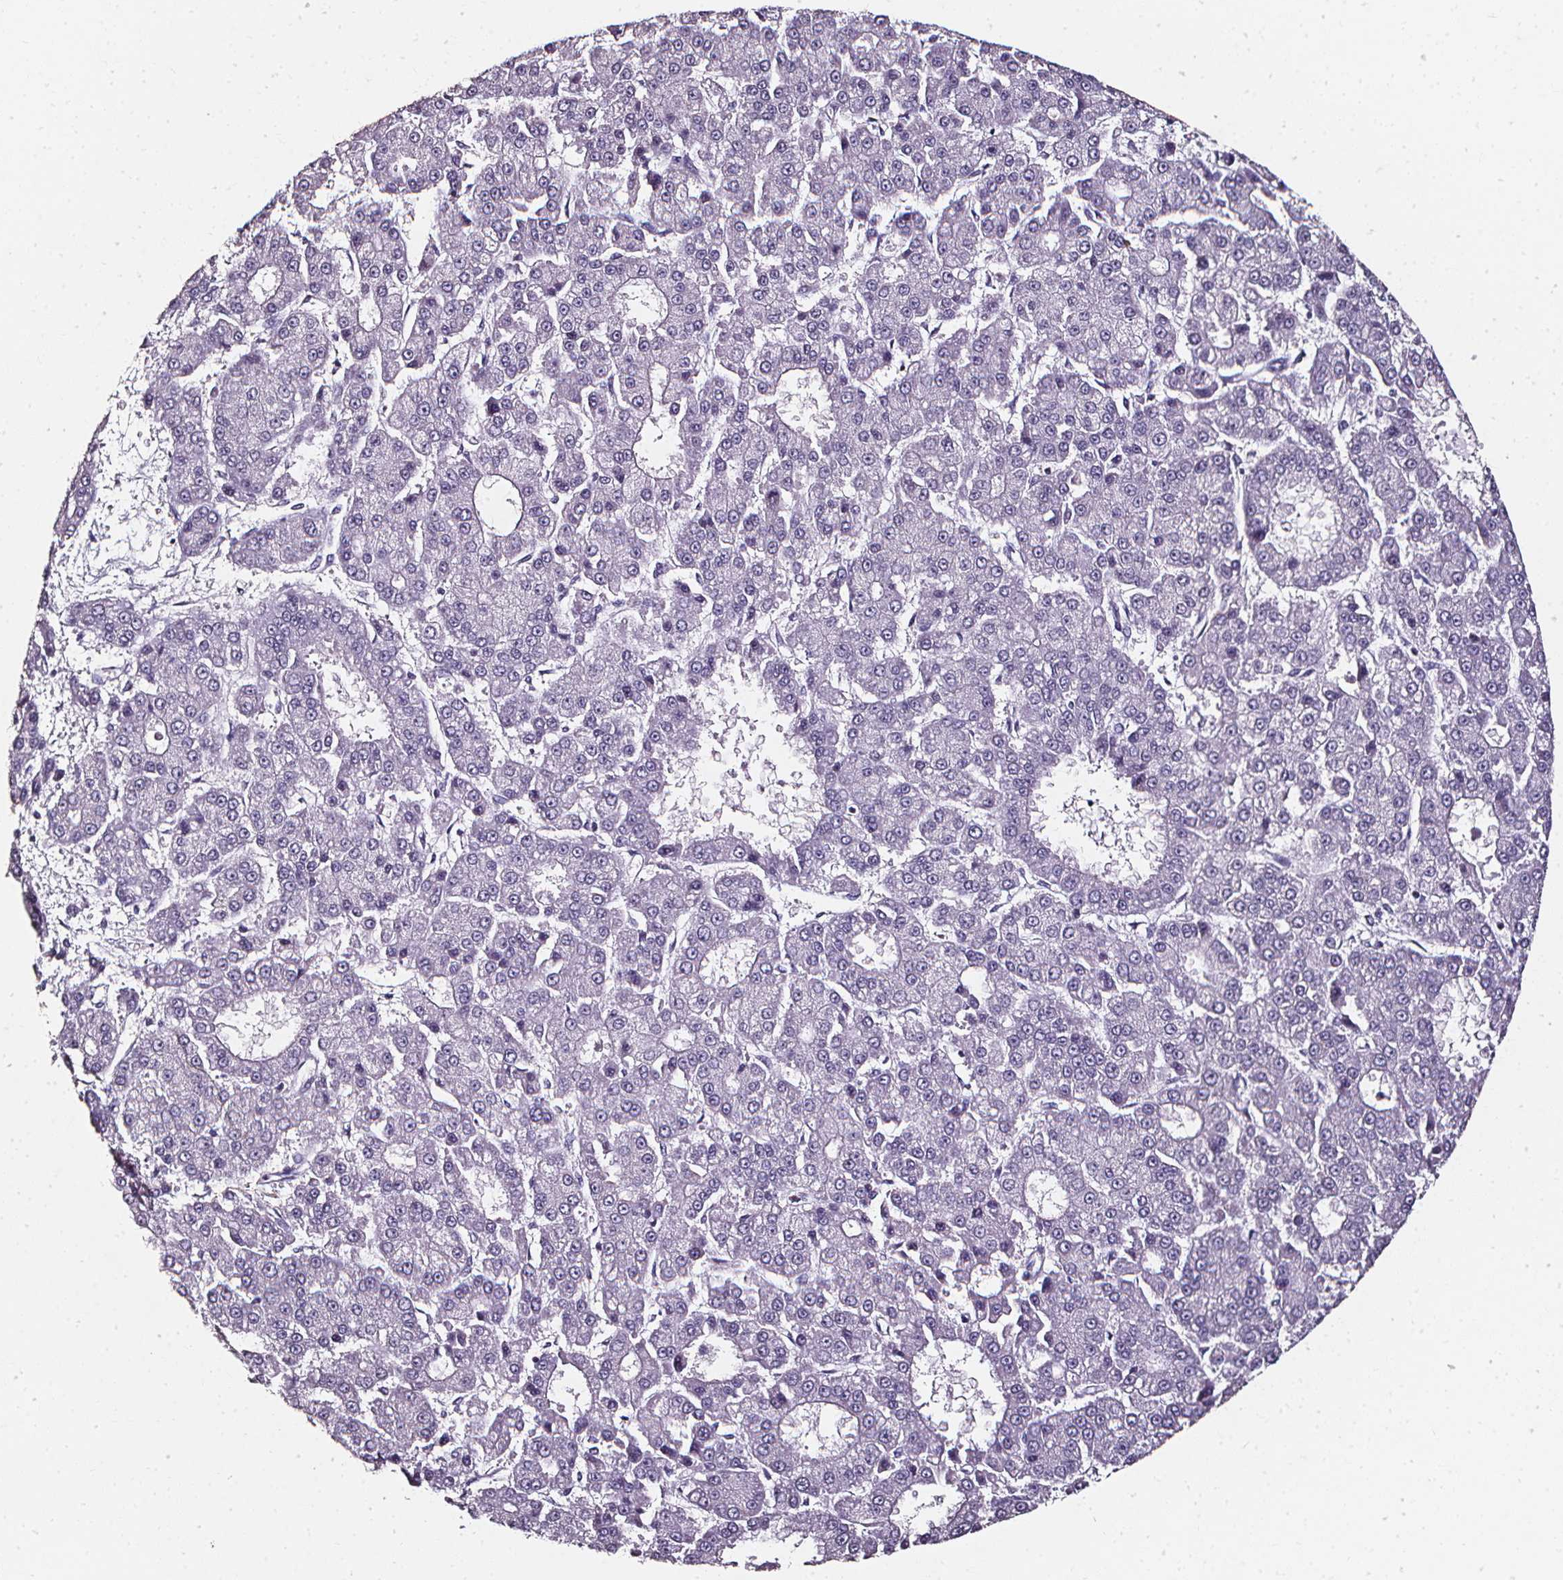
{"staining": {"intensity": "negative", "quantity": "none", "location": "none"}, "tissue": "liver cancer", "cell_type": "Tumor cells", "image_type": "cancer", "snomed": [{"axis": "morphology", "description": "Carcinoma, Hepatocellular, NOS"}, {"axis": "topography", "description": "Liver"}], "caption": "There is no significant positivity in tumor cells of liver hepatocellular carcinoma.", "gene": "DEFA5", "patient": {"sex": "male", "age": 70}}